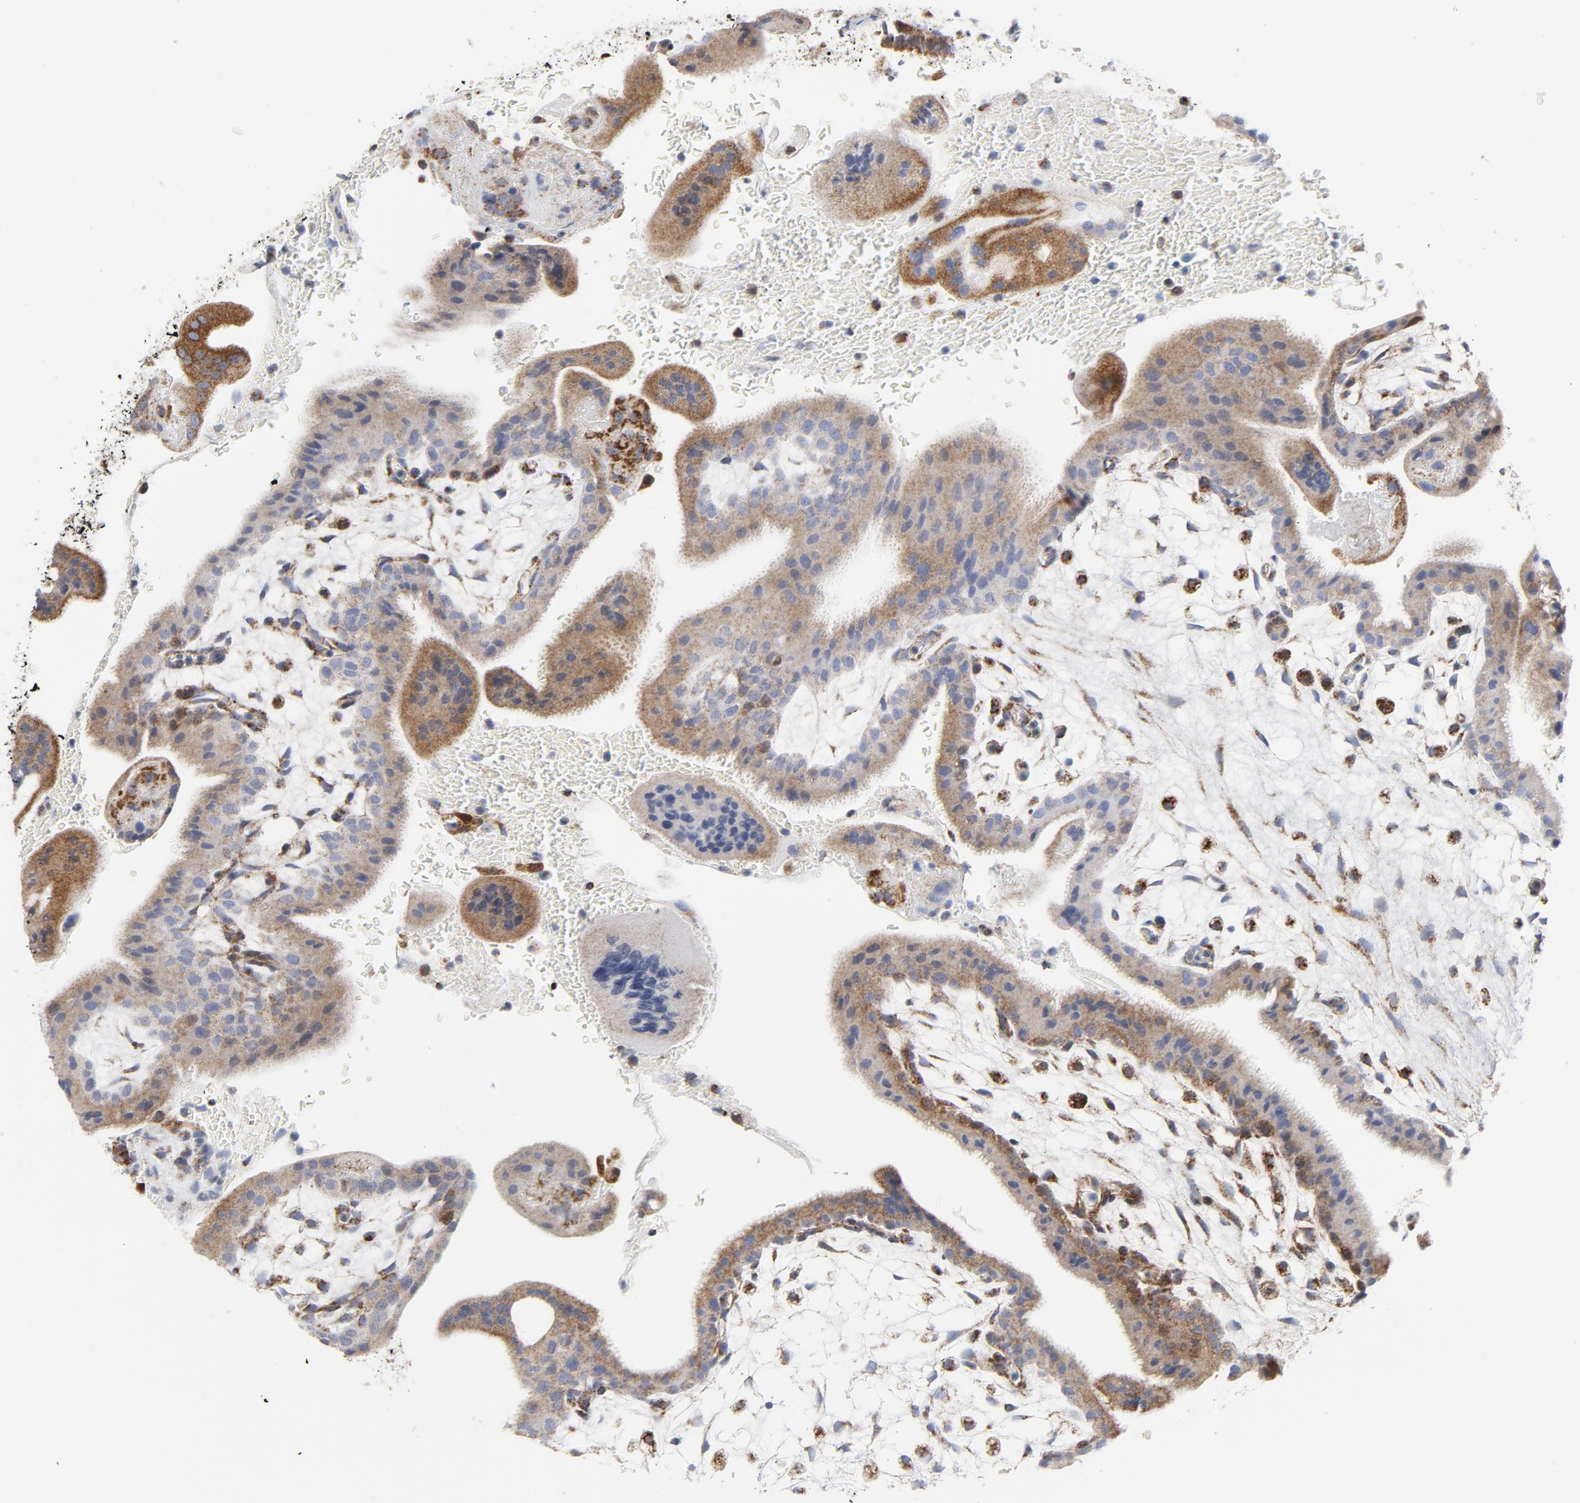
{"staining": {"intensity": "moderate", "quantity": ">75%", "location": "cytoplasmic/membranous"}, "tissue": "placenta", "cell_type": "Decidual cells", "image_type": "normal", "snomed": [{"axis": "morphology", "description": "Normal tissue, NOS"}, {"axis": "topography", "description": "Placenta"}], "caption": "A brown stain shows moderate cytoplasmic/membranous positivity of a protein in decidual cells of unremarkable human placenta.", "gene": "CYCS", "patient": {"sex": "female", "age": 35}}